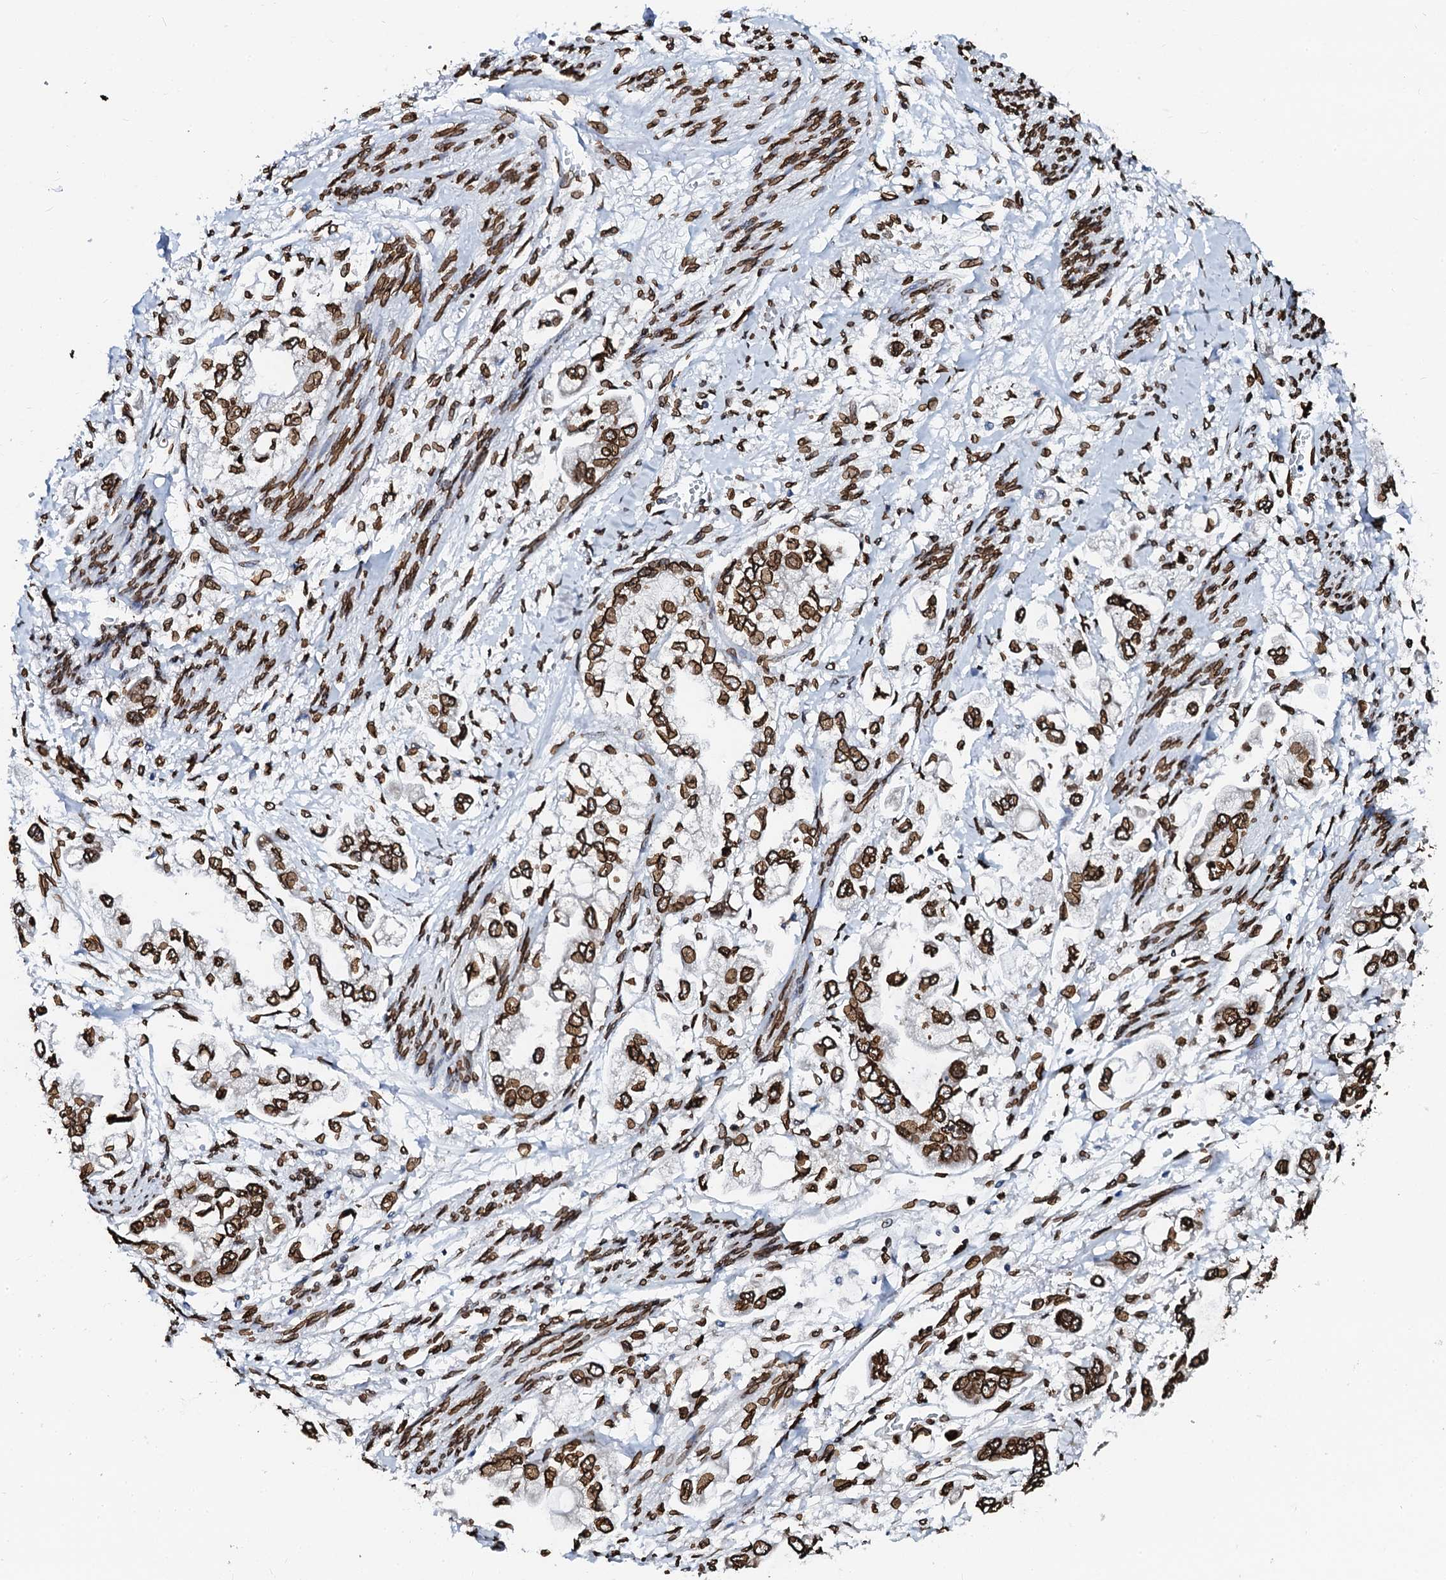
{"staining": {"intensity": "strong", "quantity": ">75%", "location": "nuclear"}, "tissue": "stomach cancer", "cell_type": "Tumor cells", "image_type": "cancer", "snomed": [{"axis": "morphology", "description": "Adenocarcinoma, NOS"}, {"axis": "topography", "description": "Stomach"}], "caption": "Approximately >75% of tumor cells in human stomach cancer exhibit strong nuclear protein staining as visualized by brown immunohistochemical staining.", "gene": "KATNAL2", "patient": {"sex": "male", "age": 62}}